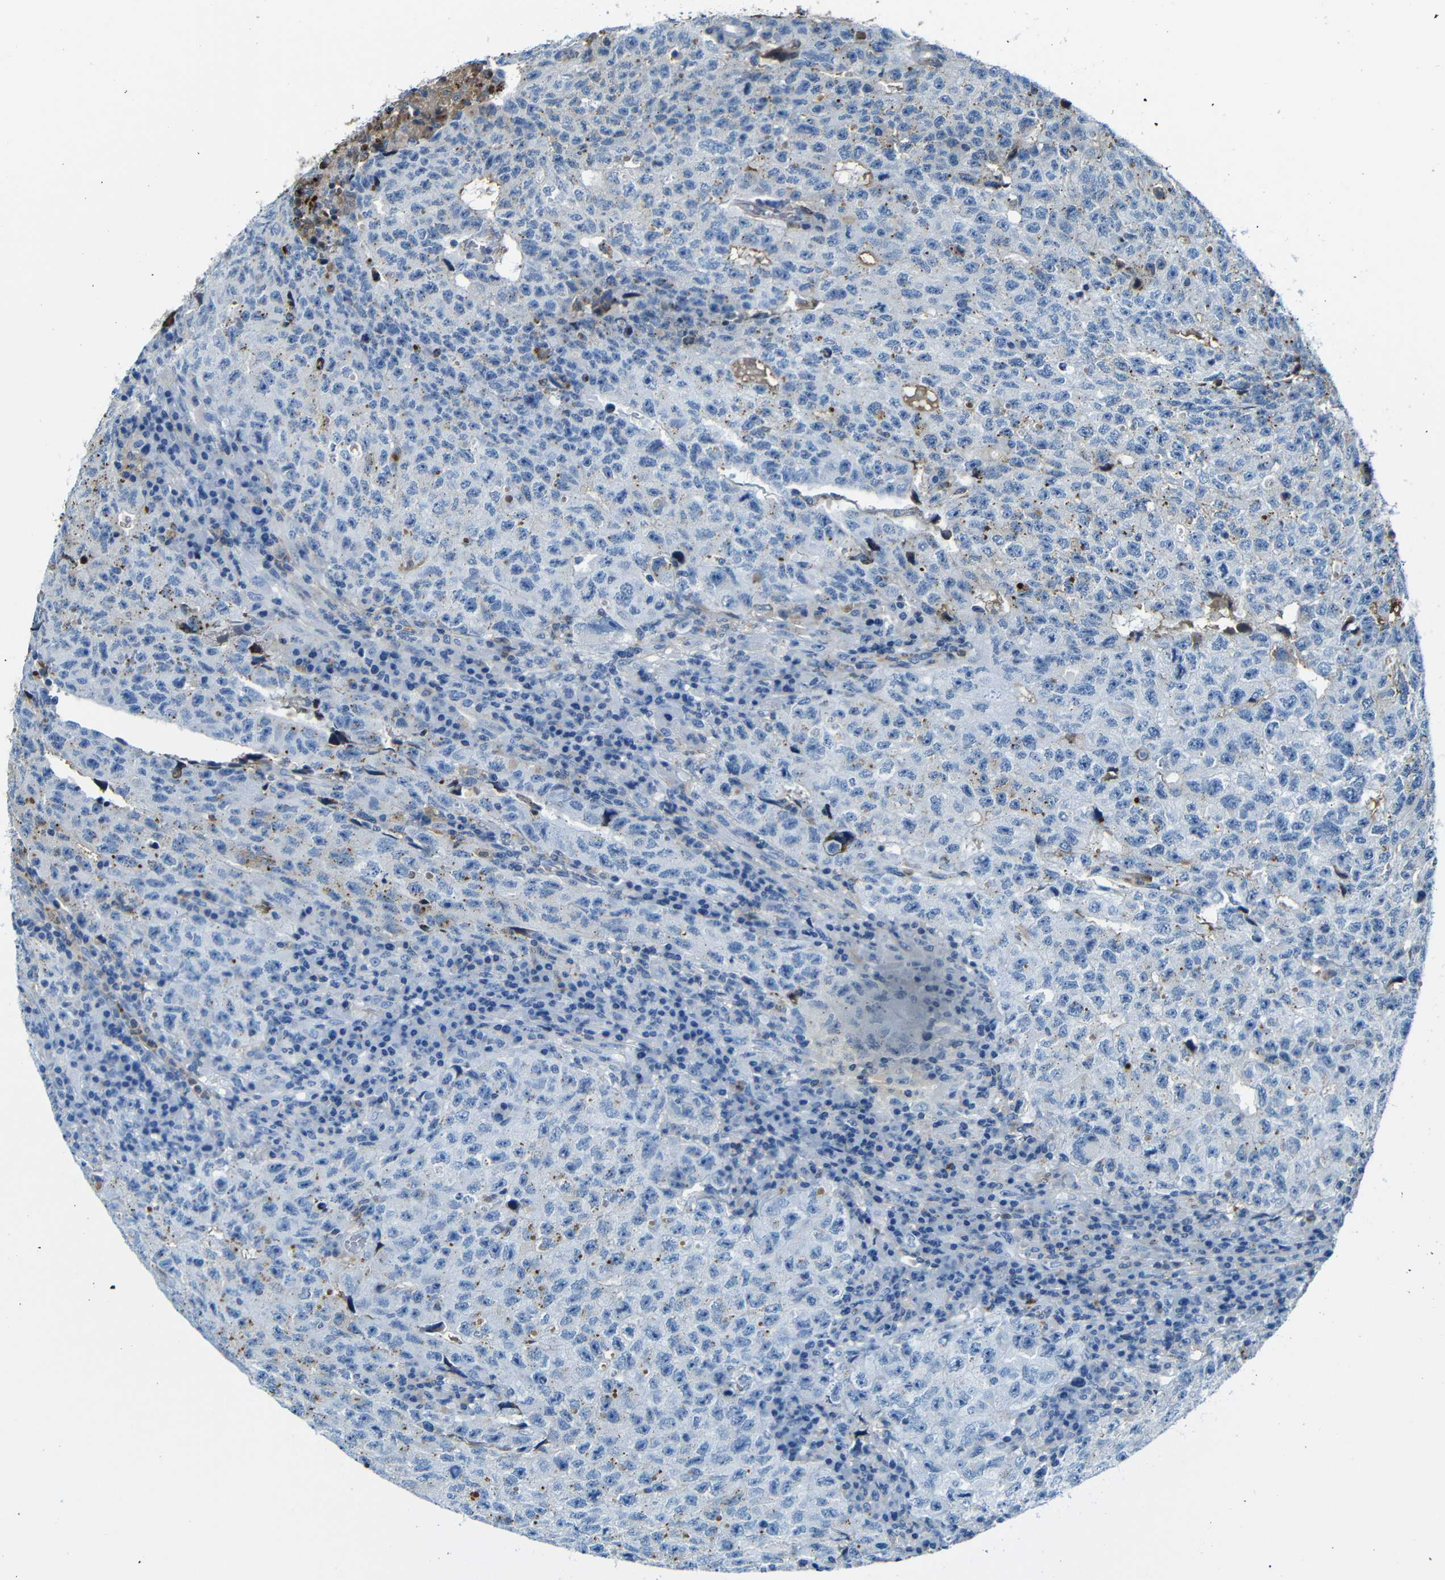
{"staining": {"intensity": "negative", "quantity": "none", "location": "none"}, "tissue": "testis cancer", "cell_type": "Tumor cells", "image_type": "cancer", "snomed": [{"axis": "morphology", "description": "Necrosis, NOS"}, {"axis": "morphology", "description": "Carcinoma, Embryonal, NOS"}, {"axis": "topography", "description": "Testis"}], "caption": "Immunohistochemistry (IHC) micrograph of testis cancer (embryonal carcinoma) stained for a protein (brown), which shows no expression in tumor cells.", "gene": "SERPINA1", "patient": {"sex": "male", "age": 19}}